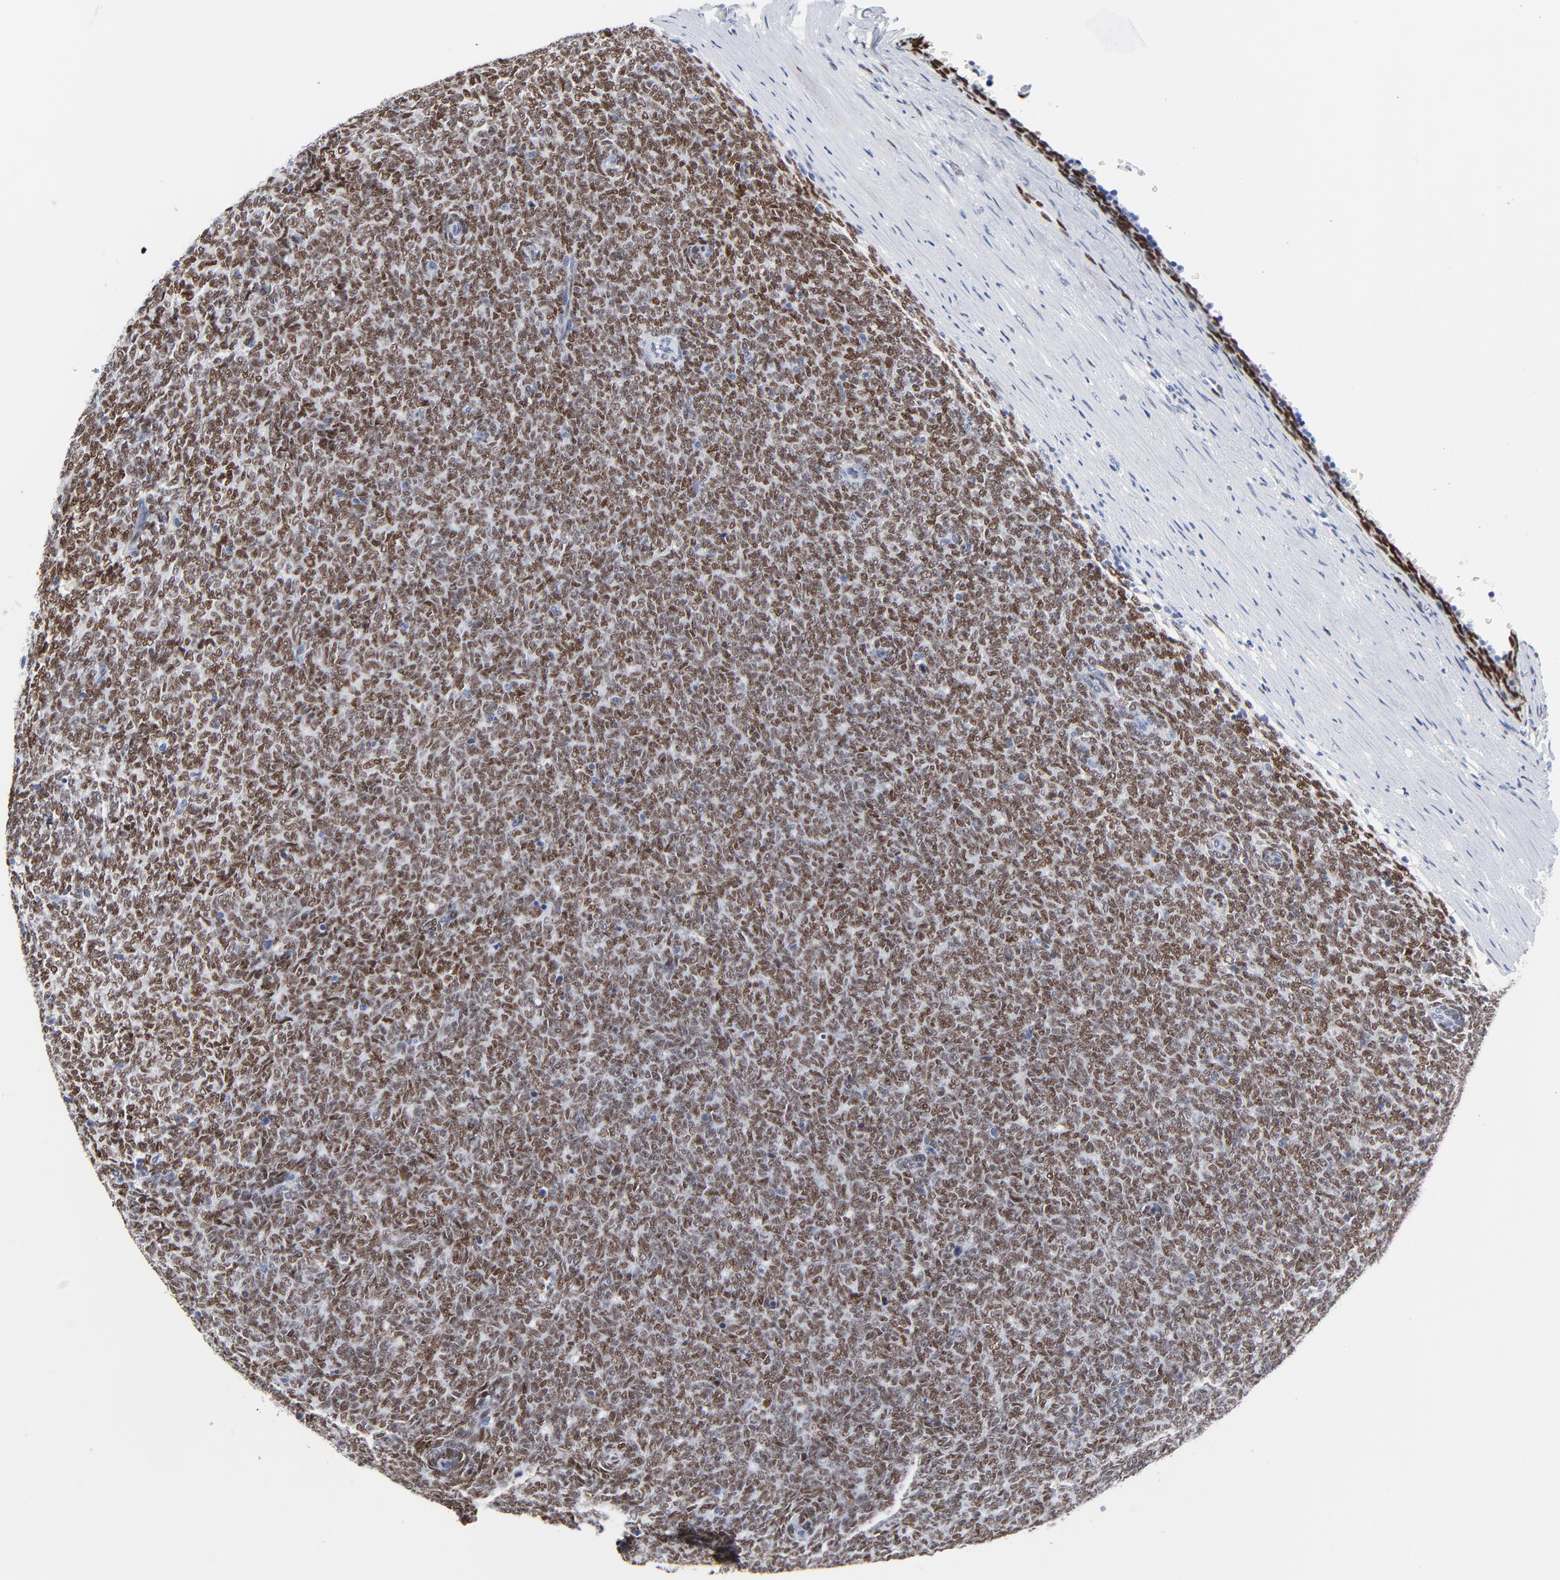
{"staining": {"intensity": "strong", "quantity": ">75%", "location": "nuclear"}, "tissue": "renal cancer", "cell_type": "Tumor cells", "image_type": "cancer", "snomed": [{"axis": "morphology", "description": "Neoplasm, malignant, NOS"}, {"axis": "topography", "description": "Kidney"}], "caption": "Human renal cancer (malignant neoplasm) stained with a protein marker displays strong staining in tumor cells.", "gene": "JUN", "patient": {"sex": "male", "age": 28}}